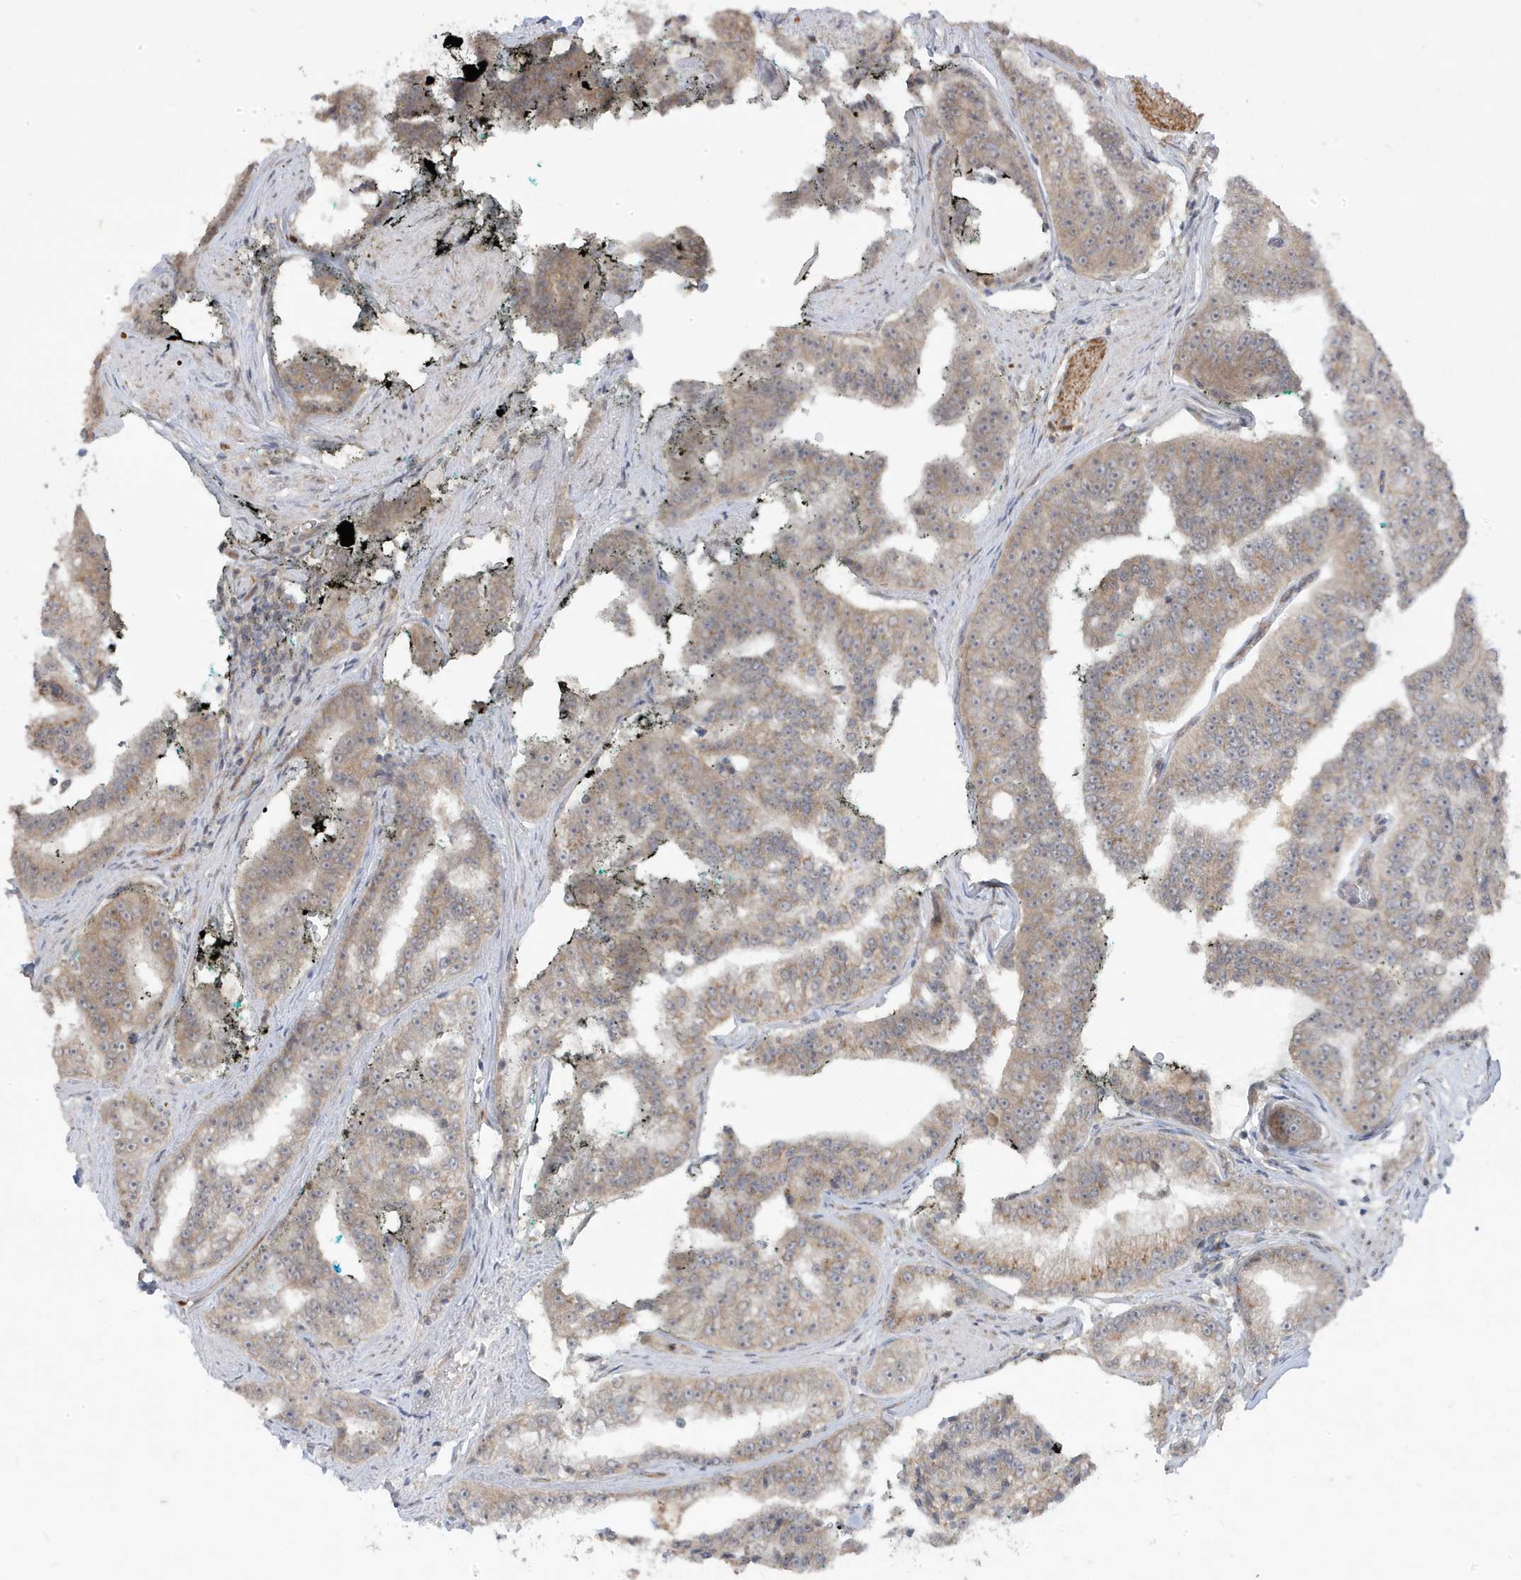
{"staining": {"intensity": "weak", "quantity": "25%-75%", "location": "cytoplasmic/membranous"}, "tissue": "prostate cancer", "cell_type": "Tumor cells", "image_type": "cancer", "snomed": [{"axis": "morphology", "description": "Adenocarcinoma, High grade"}, {"axis": "topography", "description": "Prostate"}], "caption": "Prostate high-grade adenocarcinoma stained for a protein (brown) reveals weak cytoplasmic/membranous positive staining in about 25%-75% of tumor cells.", "gene": "DNAJC12", "patient": {"sex": "male", "age": 71}}